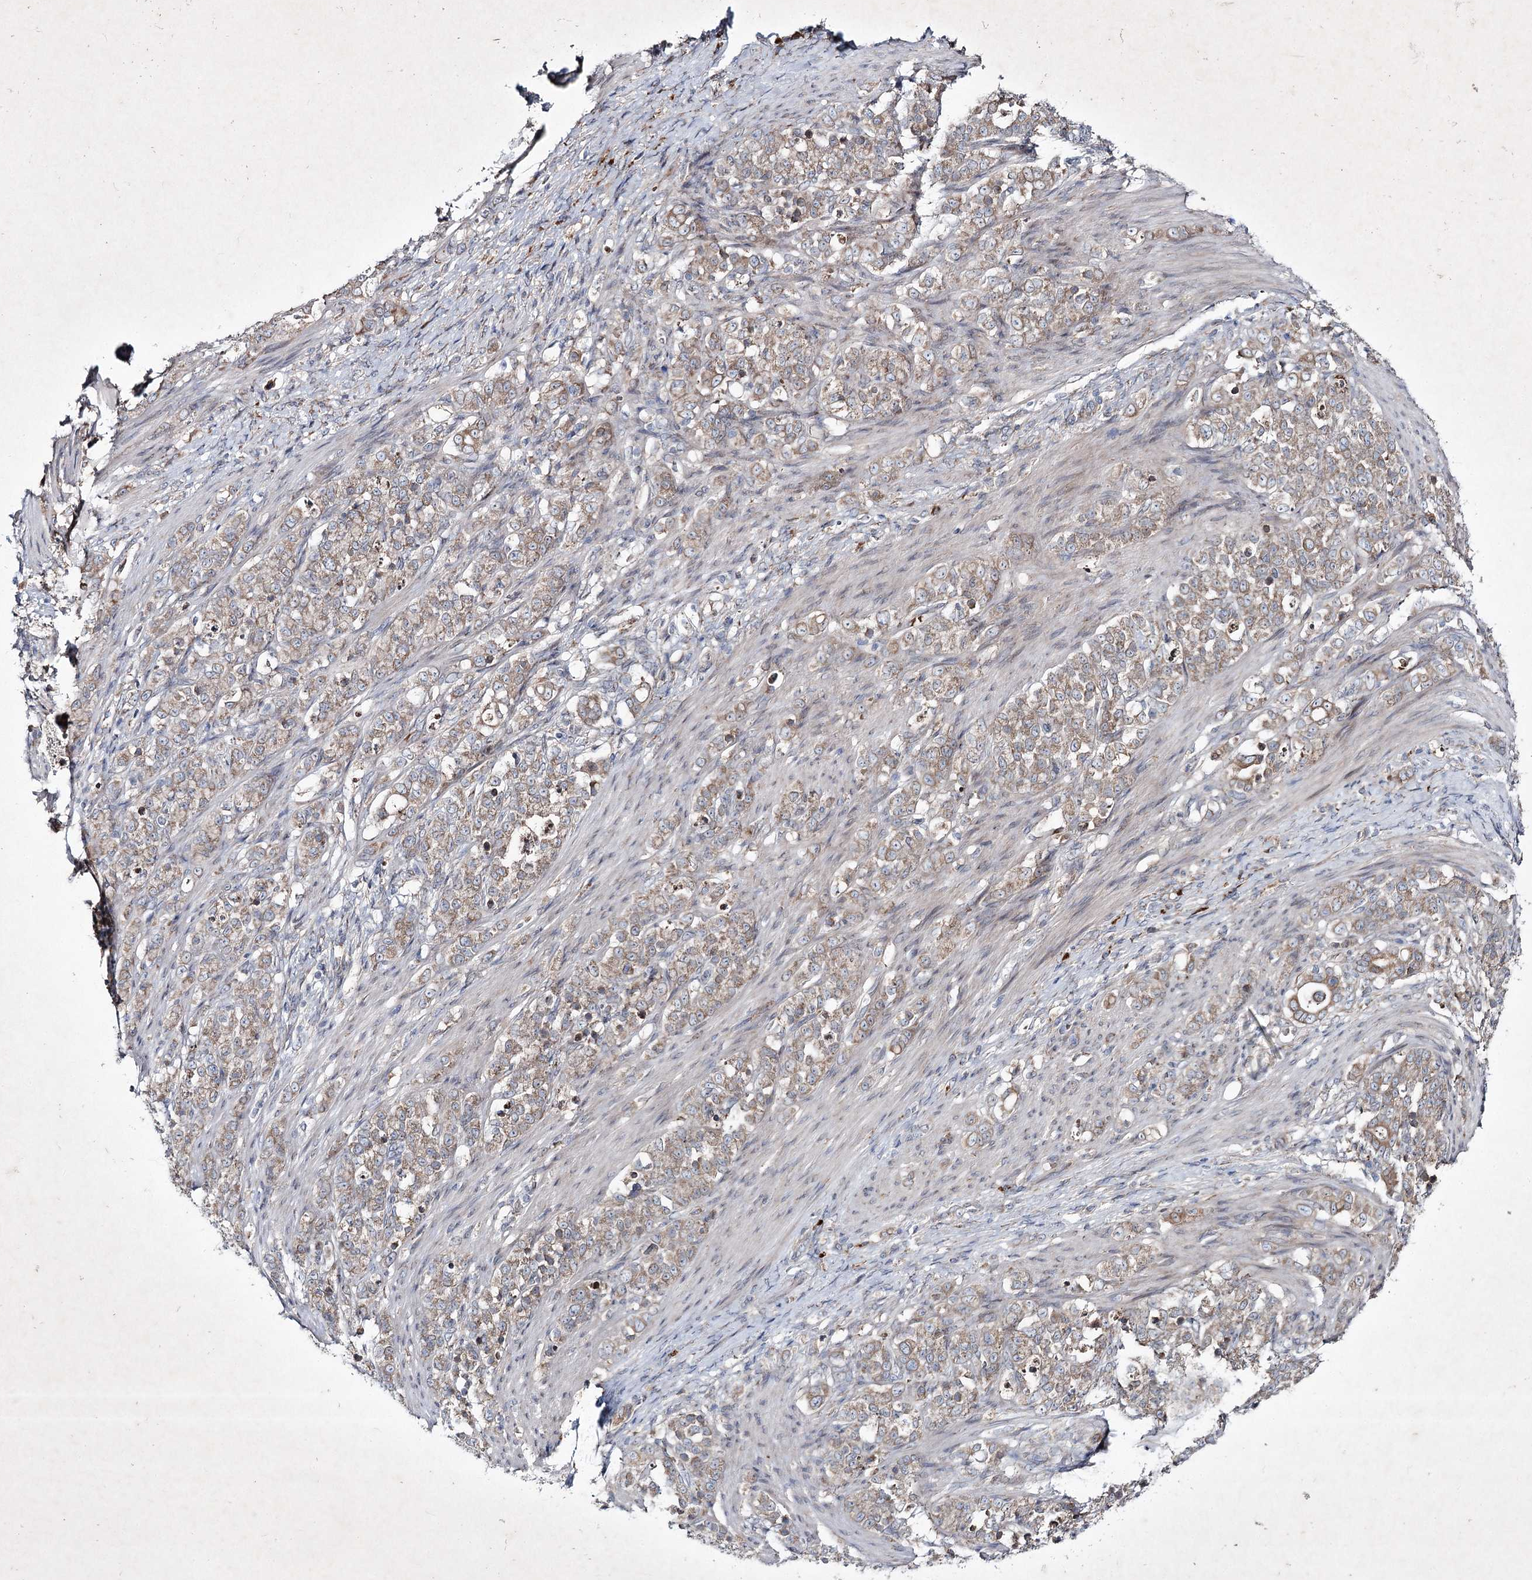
{"staining": {"intensity": "weak", "quantity": ">75%", "location": "cytoplasmic/membranous"}, "tissue": "stomach cancer", "cell_type": "Tumor cells", "image_type": "cancer", "snomed": [{"axis": "morphology", "description": "Adenocarcinoma, NOS"}, {"axis": "topography", "description": "Stomach"}], "caption": "This micrograph demonstrates IHC staining of human adenocarcinoma (stomach), with low weak cytoplasmic/membranous expression in approximately >75% of tumor cells.", "gene": "ALG9", "patient": {"sex": "female", "age": 79}}